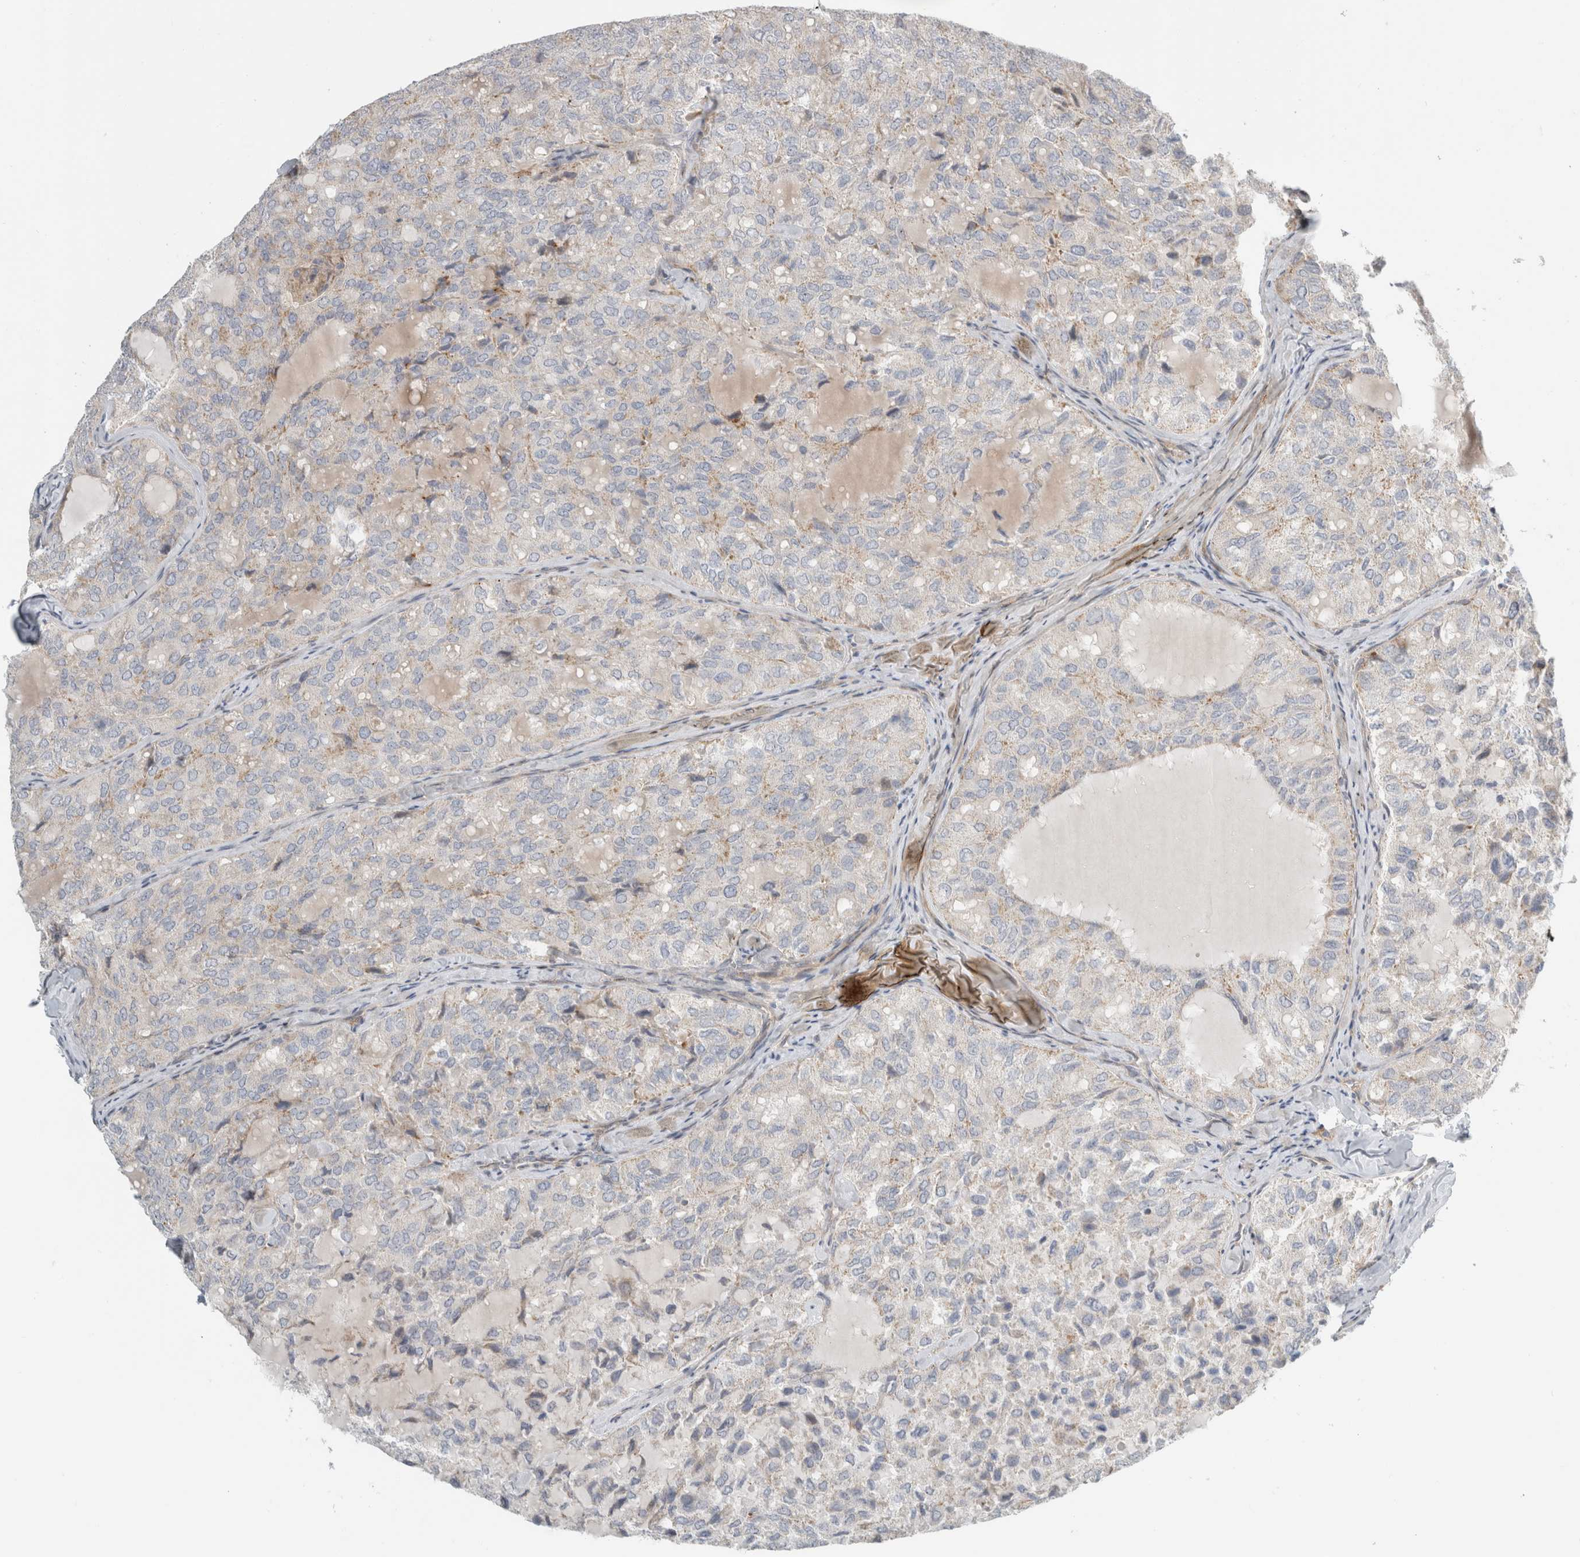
{"staining": {"intensity": "negative", "quantity": "none", "location": "none"}, "tissue": "thyroid cancer", "cell_type": "Tumor cells", "image_type": "cancer", "snomed": [{"axis": "morphology", "description": "Follicular adenoma carcinoma, NOS"}, {"axis": "topography", "description": "Thyroid gland"}], "caption": "Thyroid cancer (follicular adenoma carcinoma) was stained to show a protein in brown. There is no significant staining in tumor cells.", "gene": "KPNA5", "patient": {"sex": "male", "age": 75}}